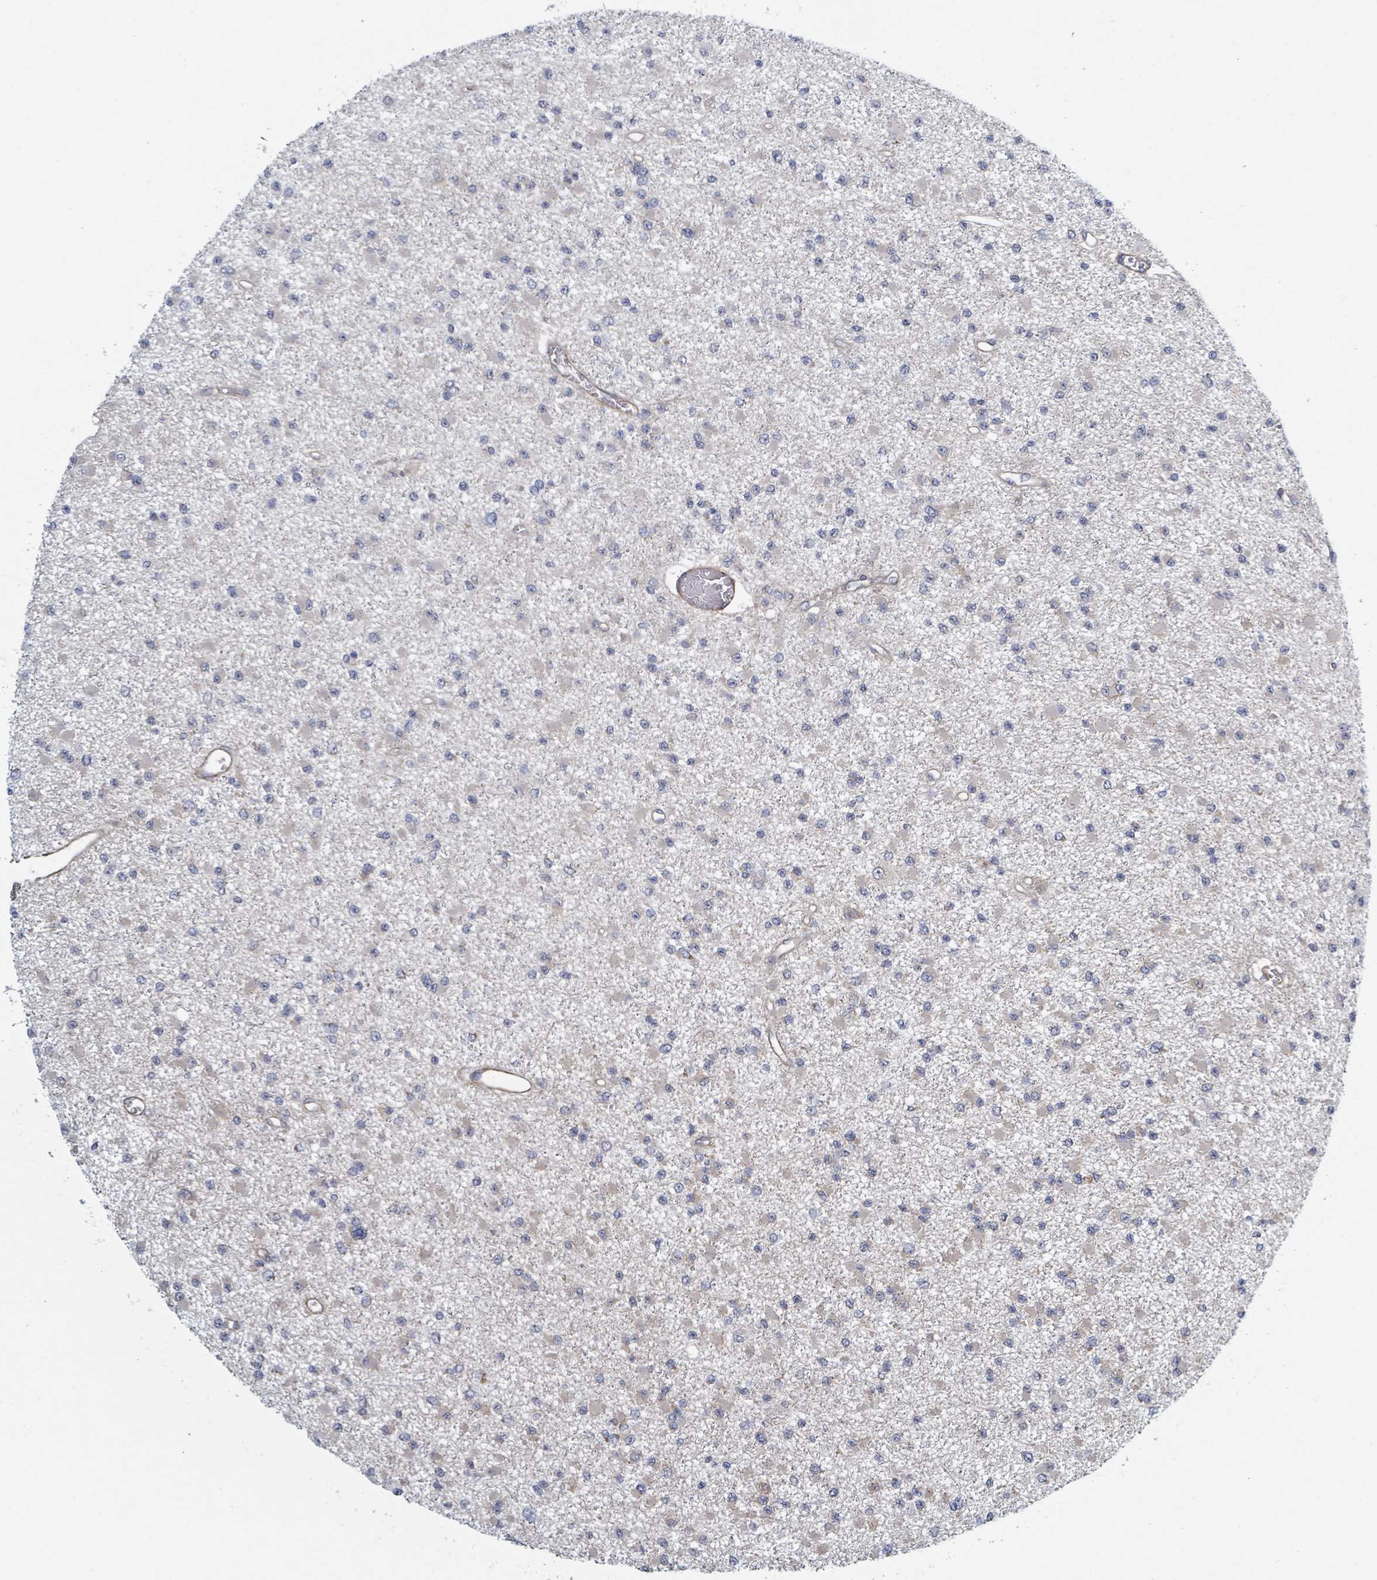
{"staining": {"intensity": "negative", "quantity": "none", "location": "none"}, "tissue": "glioma", "cell_type": "Tumor cells", "image_type": "cancer", "snomed": [{"axis": "morphology", "description": "Glioma, malignant, Low grade"}, {"axis": "topography", "description": "Brain"}], "caption": "Immunohistochemistry photomicrograph of neoplastic tissue: human glioma stained with DAB (3,3'-diaminobenzidine) exhibits no significant protein staining in tumor cells.", "gene": "ADCK1", "patient": {"sex": "female", "age": 22}}